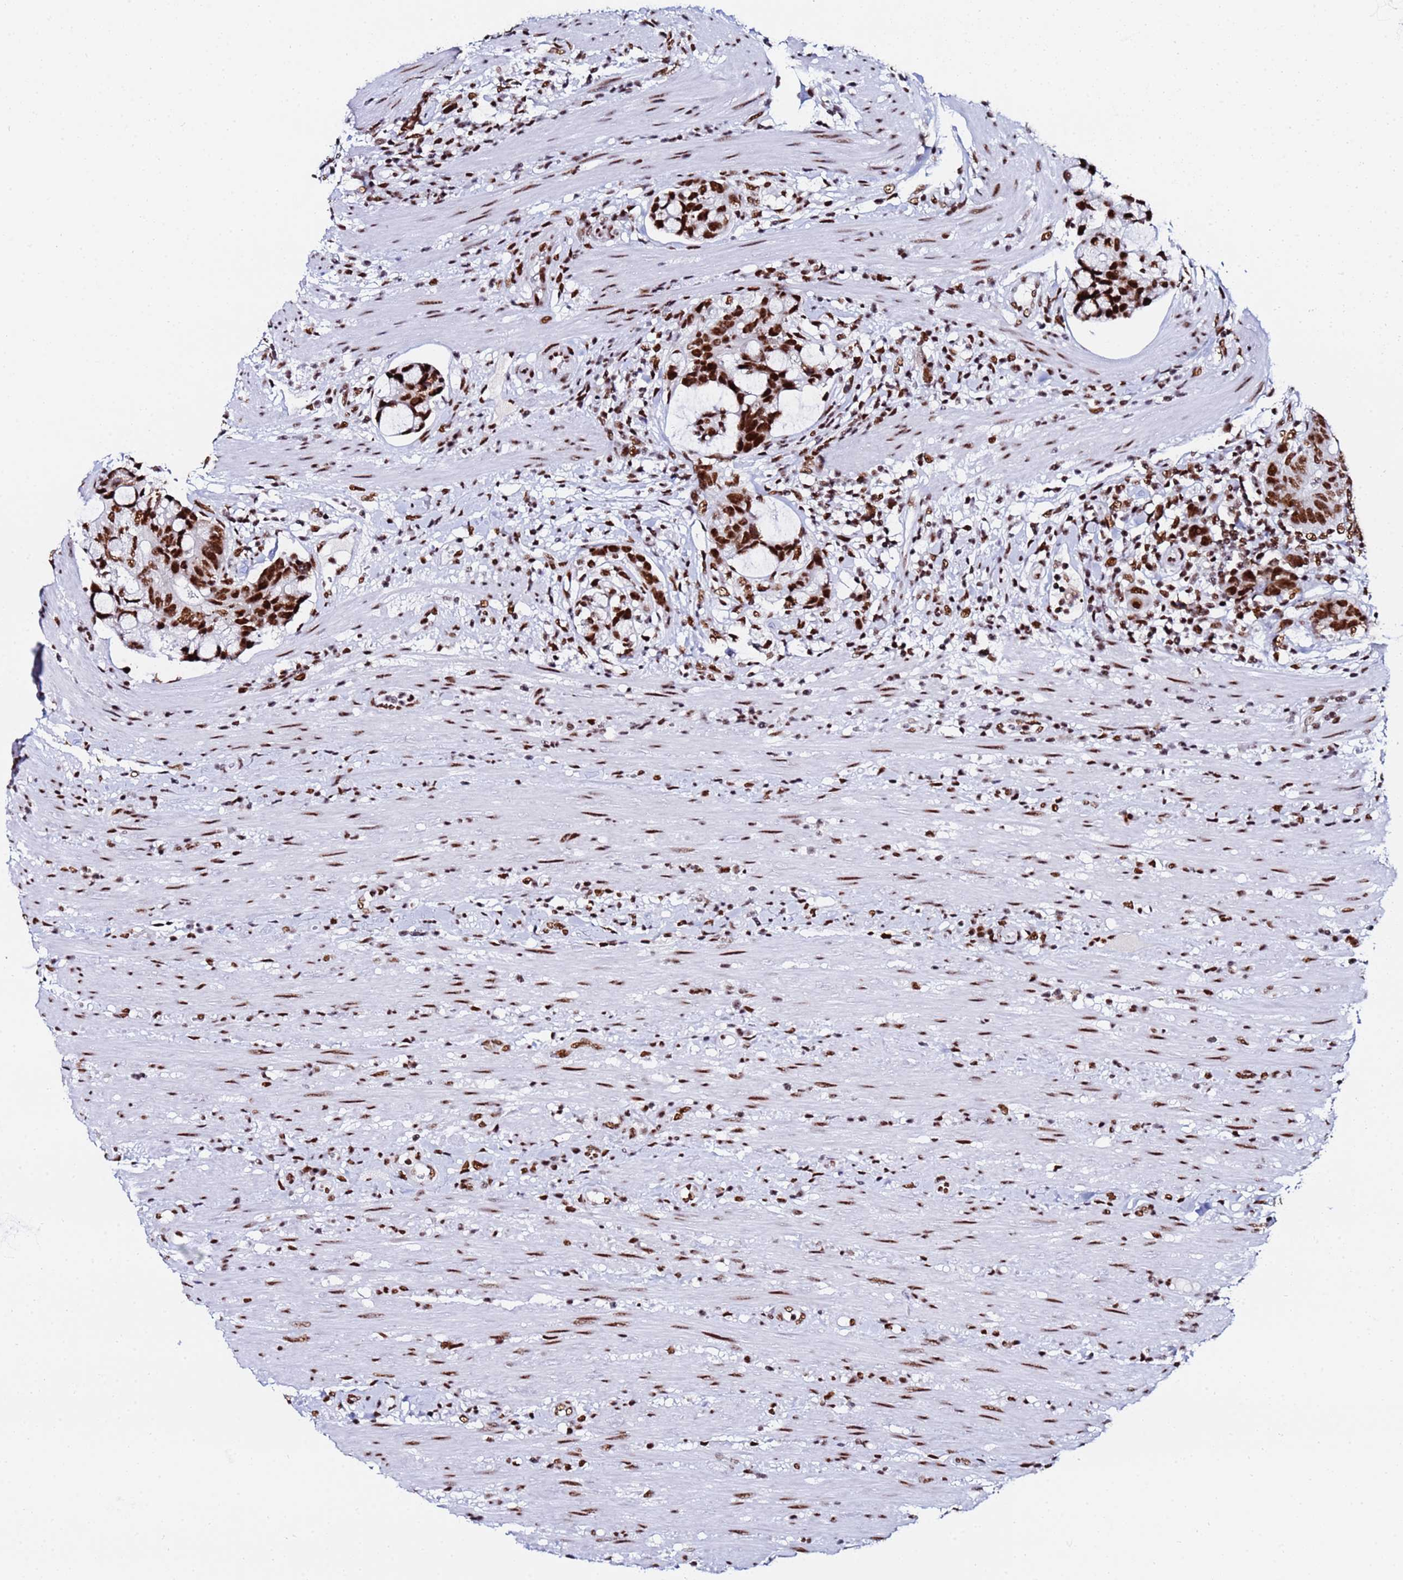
{"staining": {"intensity": "strong", "quantity": ">75%", "location": "nuclear"}, "tissue": "colorectal cancer", "cell_type": "Tumor cells", "image_type": "cancer", "snomed": [{"axis": "morphology", "description": "Adenocarcinoma, NOS"}, {"axis": "topography", "description": "Colon"}], "caption": "This is a micrograph of IHC staining of adenocarcinoma (colorectal), which shows strong positivity in the nuclear of tumor cells.", "gene": "SNRPA1", "patient": {"sex": "female", "age": 82}}